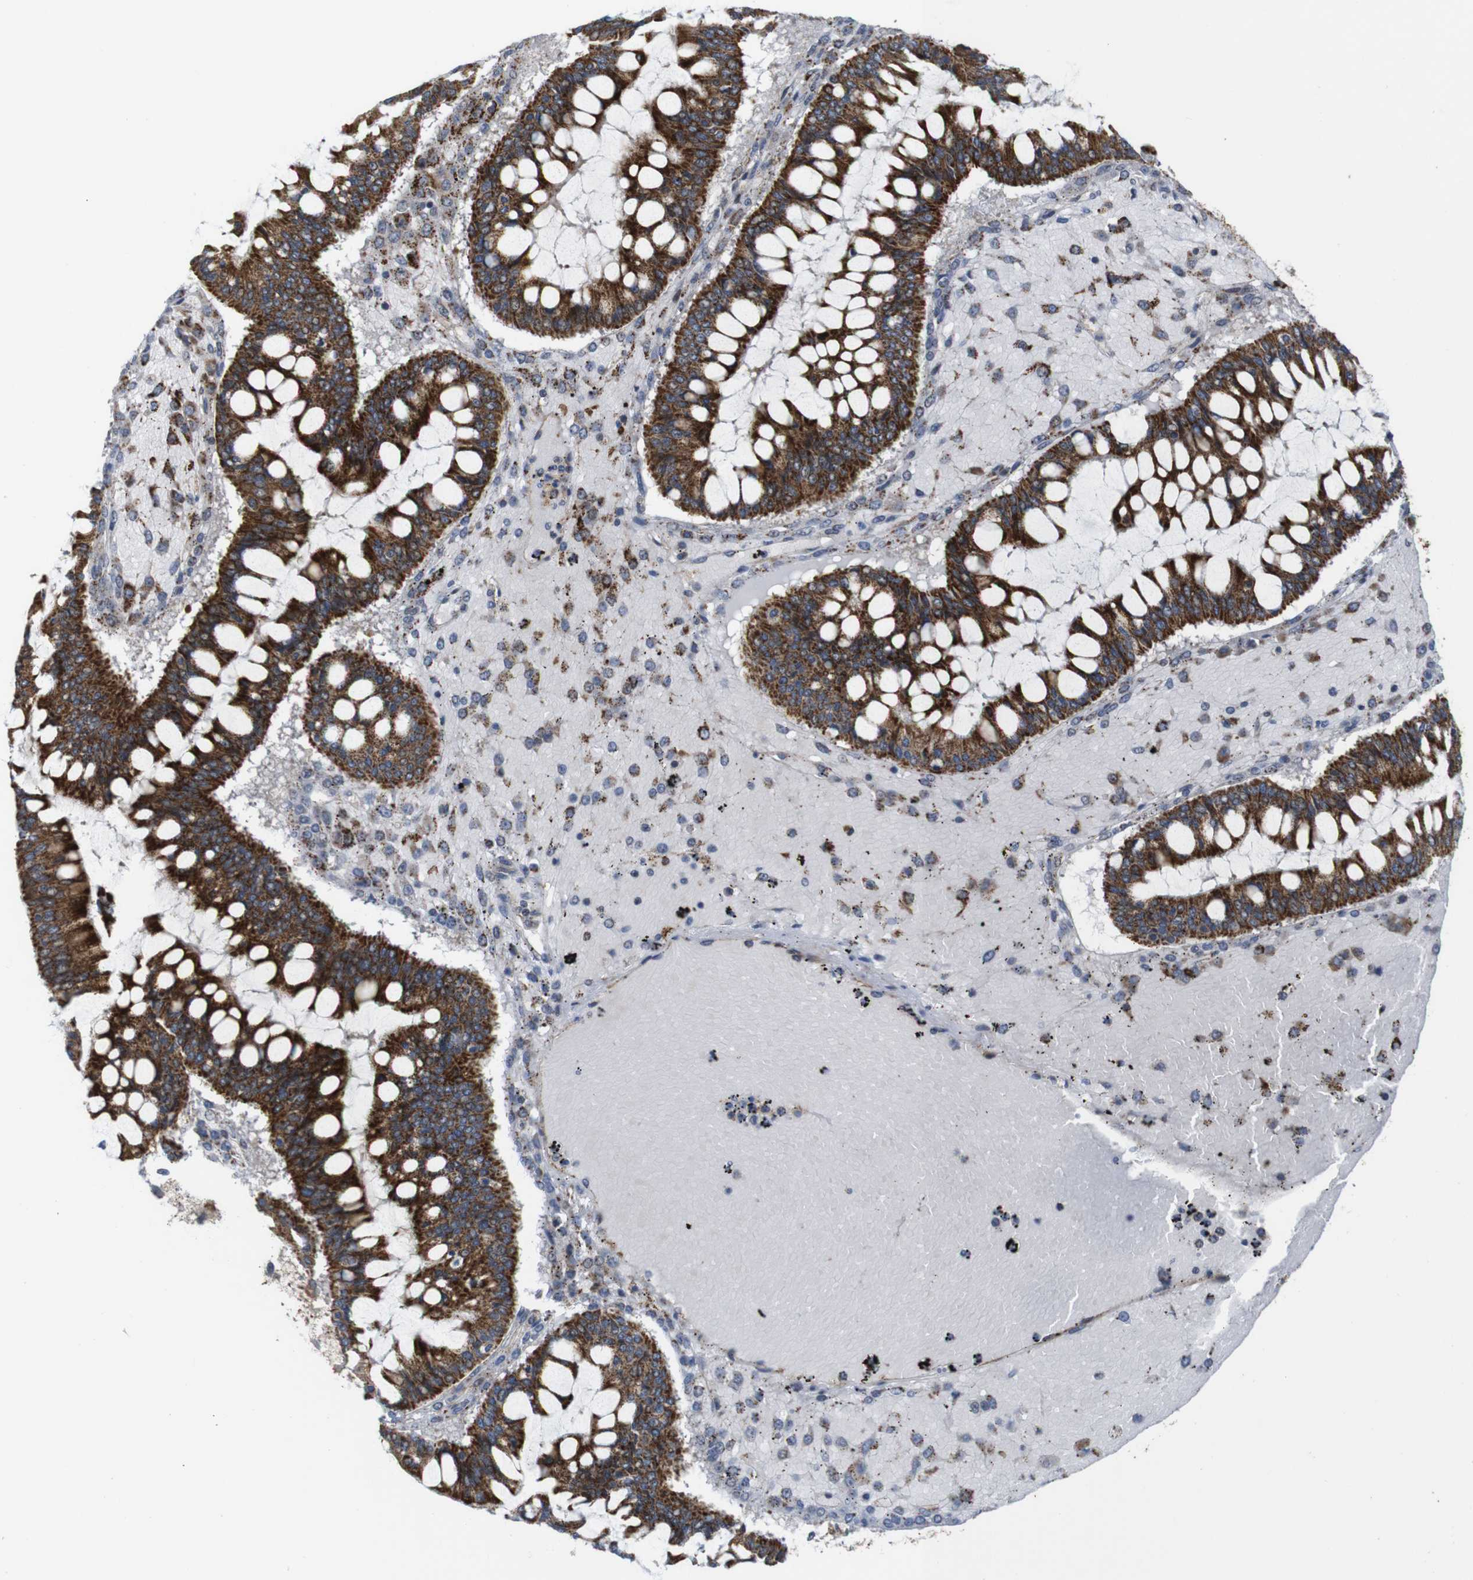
{"staining": {"intensity": "strong", "quantity": ">75%", "location": "cytoplasmic/membranous"}, "tissue": "ovarian cancer", "cell_type": "Tumor cells", "image_type": "cancer", "snomed": [{"axis": "morphology", "description": "Cystadenocarcinoma, mucinous, NOS"}, {"axis": "topography", "description": "Ovary"}], "caption": "Tumor cells exhibit strong cytoplasmic/membranous expression in about >75% of cells in ovarian cancer.", "gene": "ATP7B", "patient": {"sex": "female", "age": 73}}